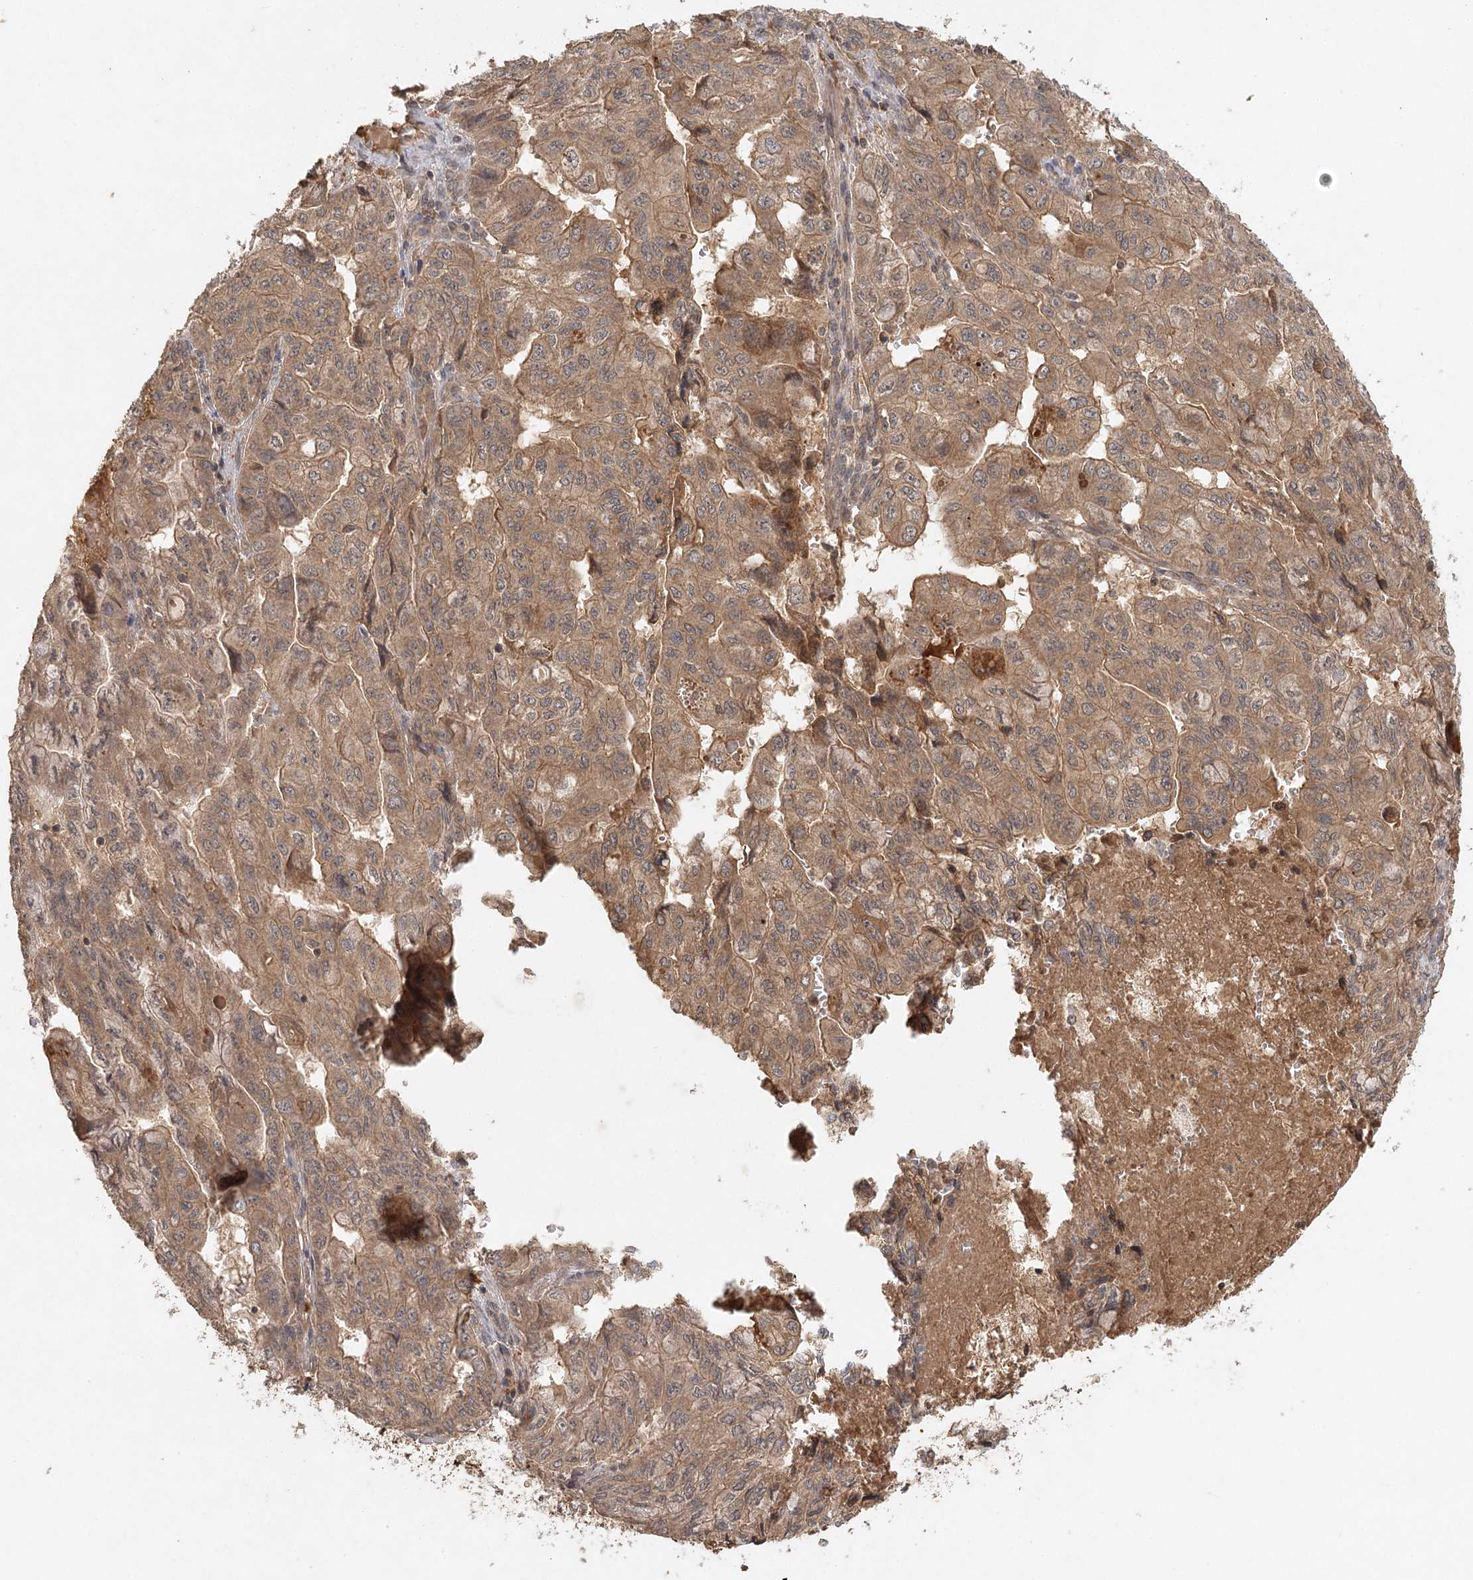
{"staining": {"intensity": "moderate", "quantity": ">75%", "location": "cytoplasmic/membranous"}, "tissue": "pancreatic cancer", "cell_type": "Tumor cells", "image_type": "cancer", "snomed": [{"axis": "morphology", "description": "Adenocarcinoma, NOS"}, {"axis": "topography", "description": "Pancreas"}], "caption": "Pancreatic adenocarcinoma tissue exhibits moderate cytoplasmic/membranous staining in approximately >75% of tumor cells", "gene": "ARL13A", "patient": {"sex": "male", "age": 51}}